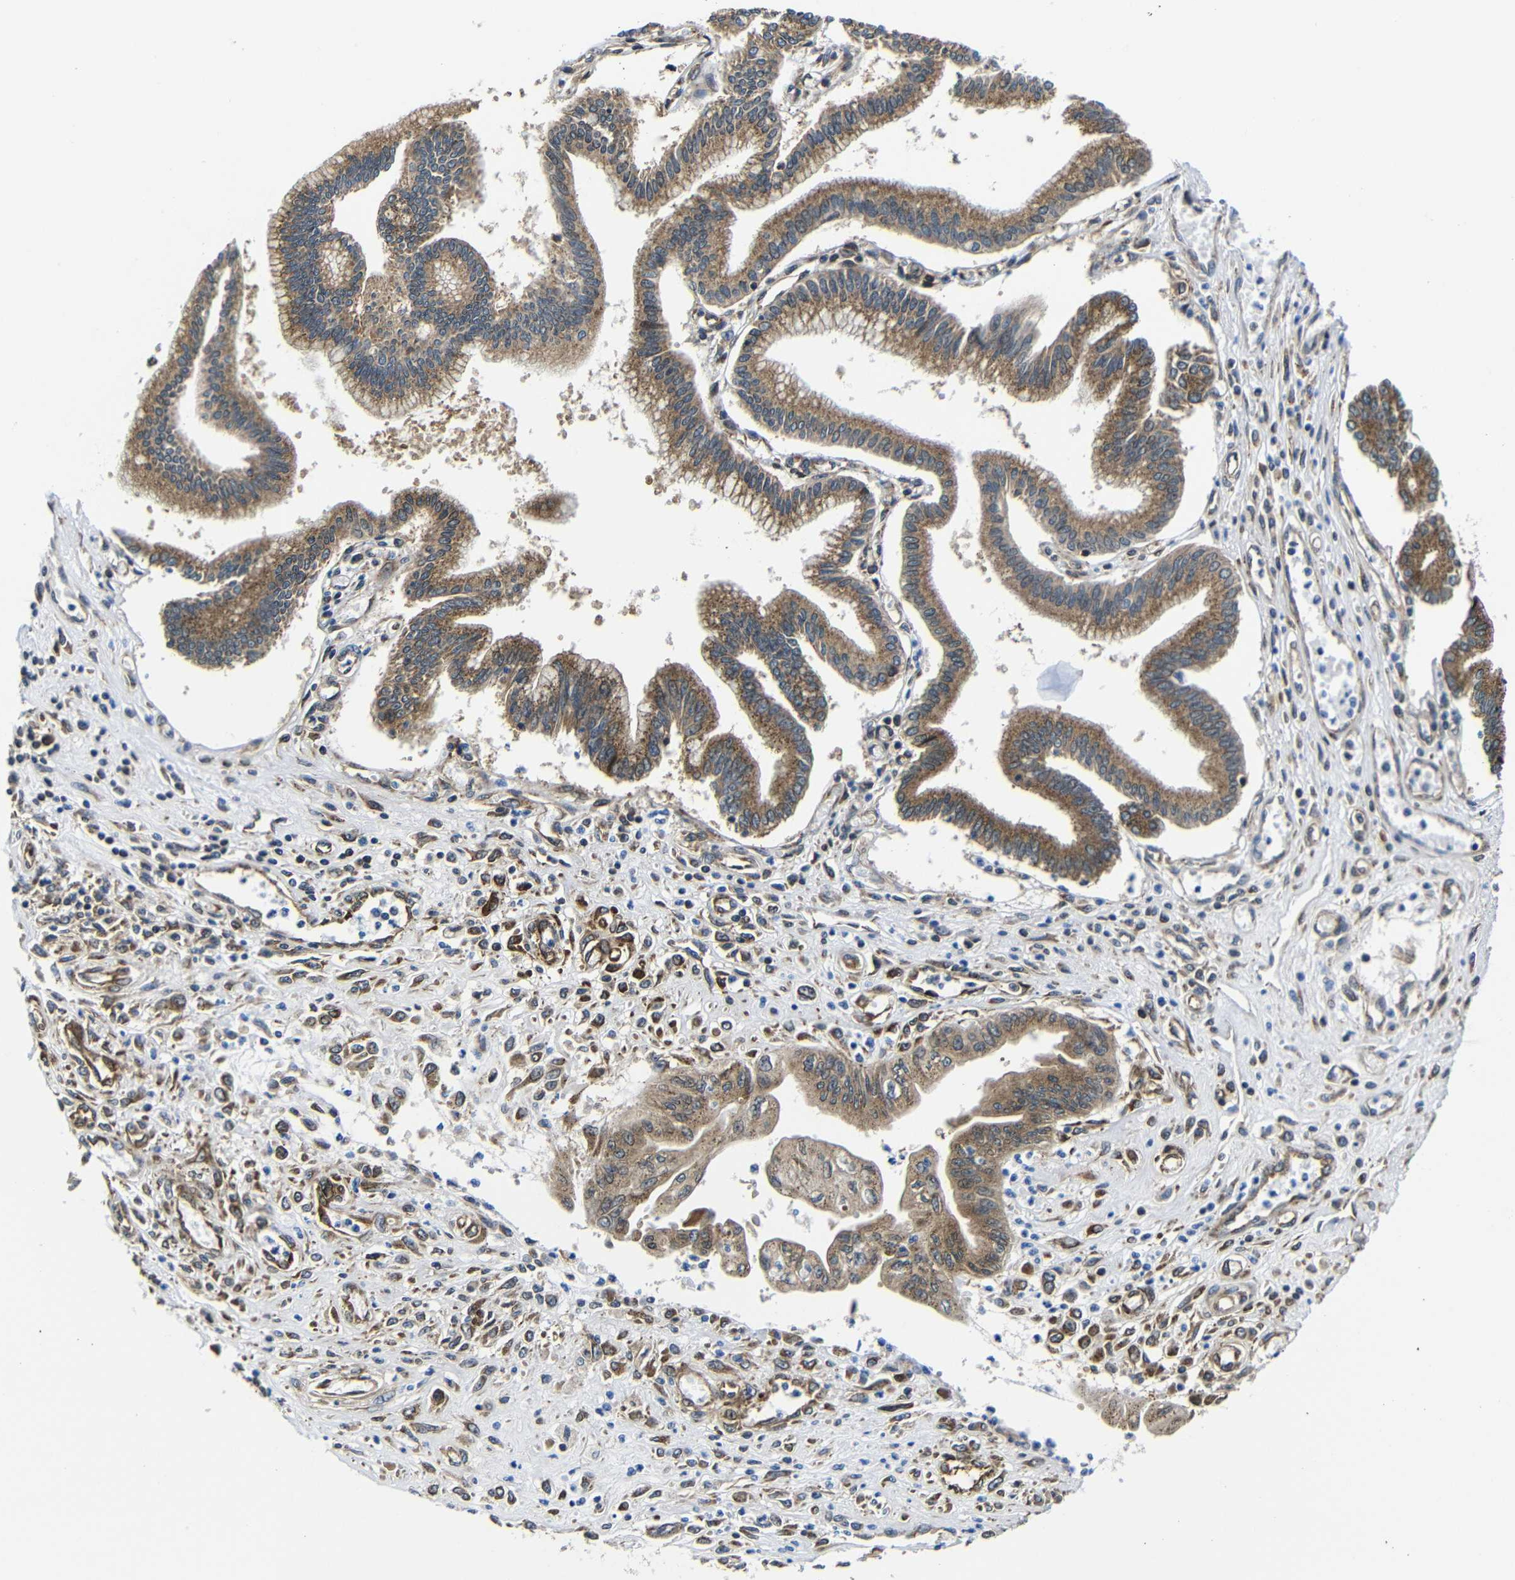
{"staining": {"intensity": "moderate", "quantity": ">75%", "location": "cytoplasmic/membranous"}, "tissue": "pancreatic cancer", "cell_type": "Tumor cells", "image_type": "cancer", "snomed": [{"axis": "morphology", "description": "Adenocarcinoma, NOS"}, {"axis": "topography", "description": "Pancreas"}], "caption": "Pancreatic adenocarcinoma was stained to show a protein in brown. There is medium levels of moderate cytoplasmic/membranous expression in approximately >75% of tumor cells.", "gene": "ABCE1", "patient": {"sex": "male", "age": 56}}